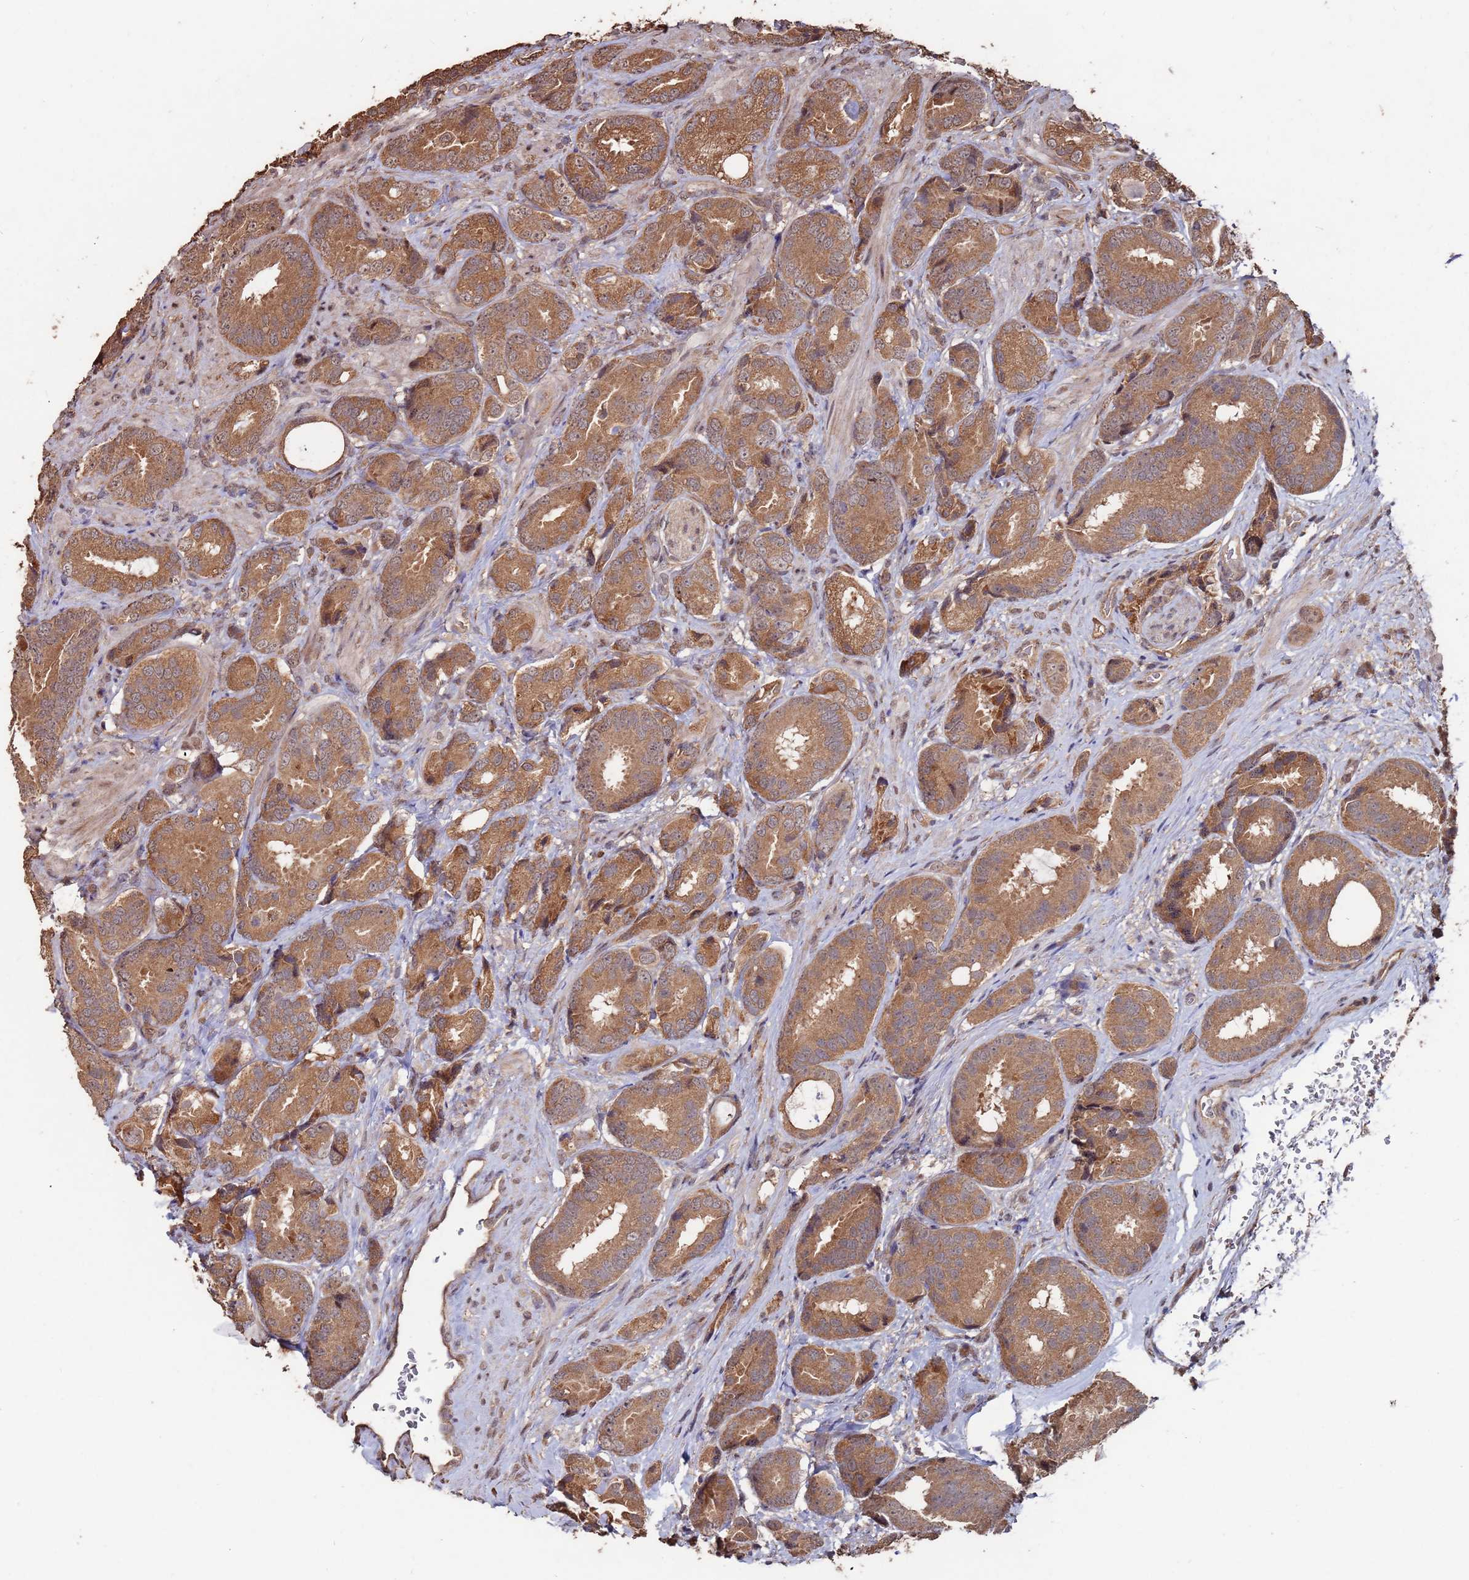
{"staining": {"intensity": "moderate", "quantity": ">75%", "location": "cytoplasmic/membranous"}, "tissue": "prostate cancer", "cell_type": "Tumor cells", "image_type": "cancer", "snomed": [{"axis": "morphology", "description": "Adenocarcinoma, High grade"}, {"axis": "topography", "description": "Prostate"}], "caption": "Immunohistochemical staining of human prostate cancer displays medium levels of moderate cytoplasmic/membranous protein staining in approximately >75% of tumor cells.", "gene": "PRR7", "patient": {"sex": "male", "age": 71}}